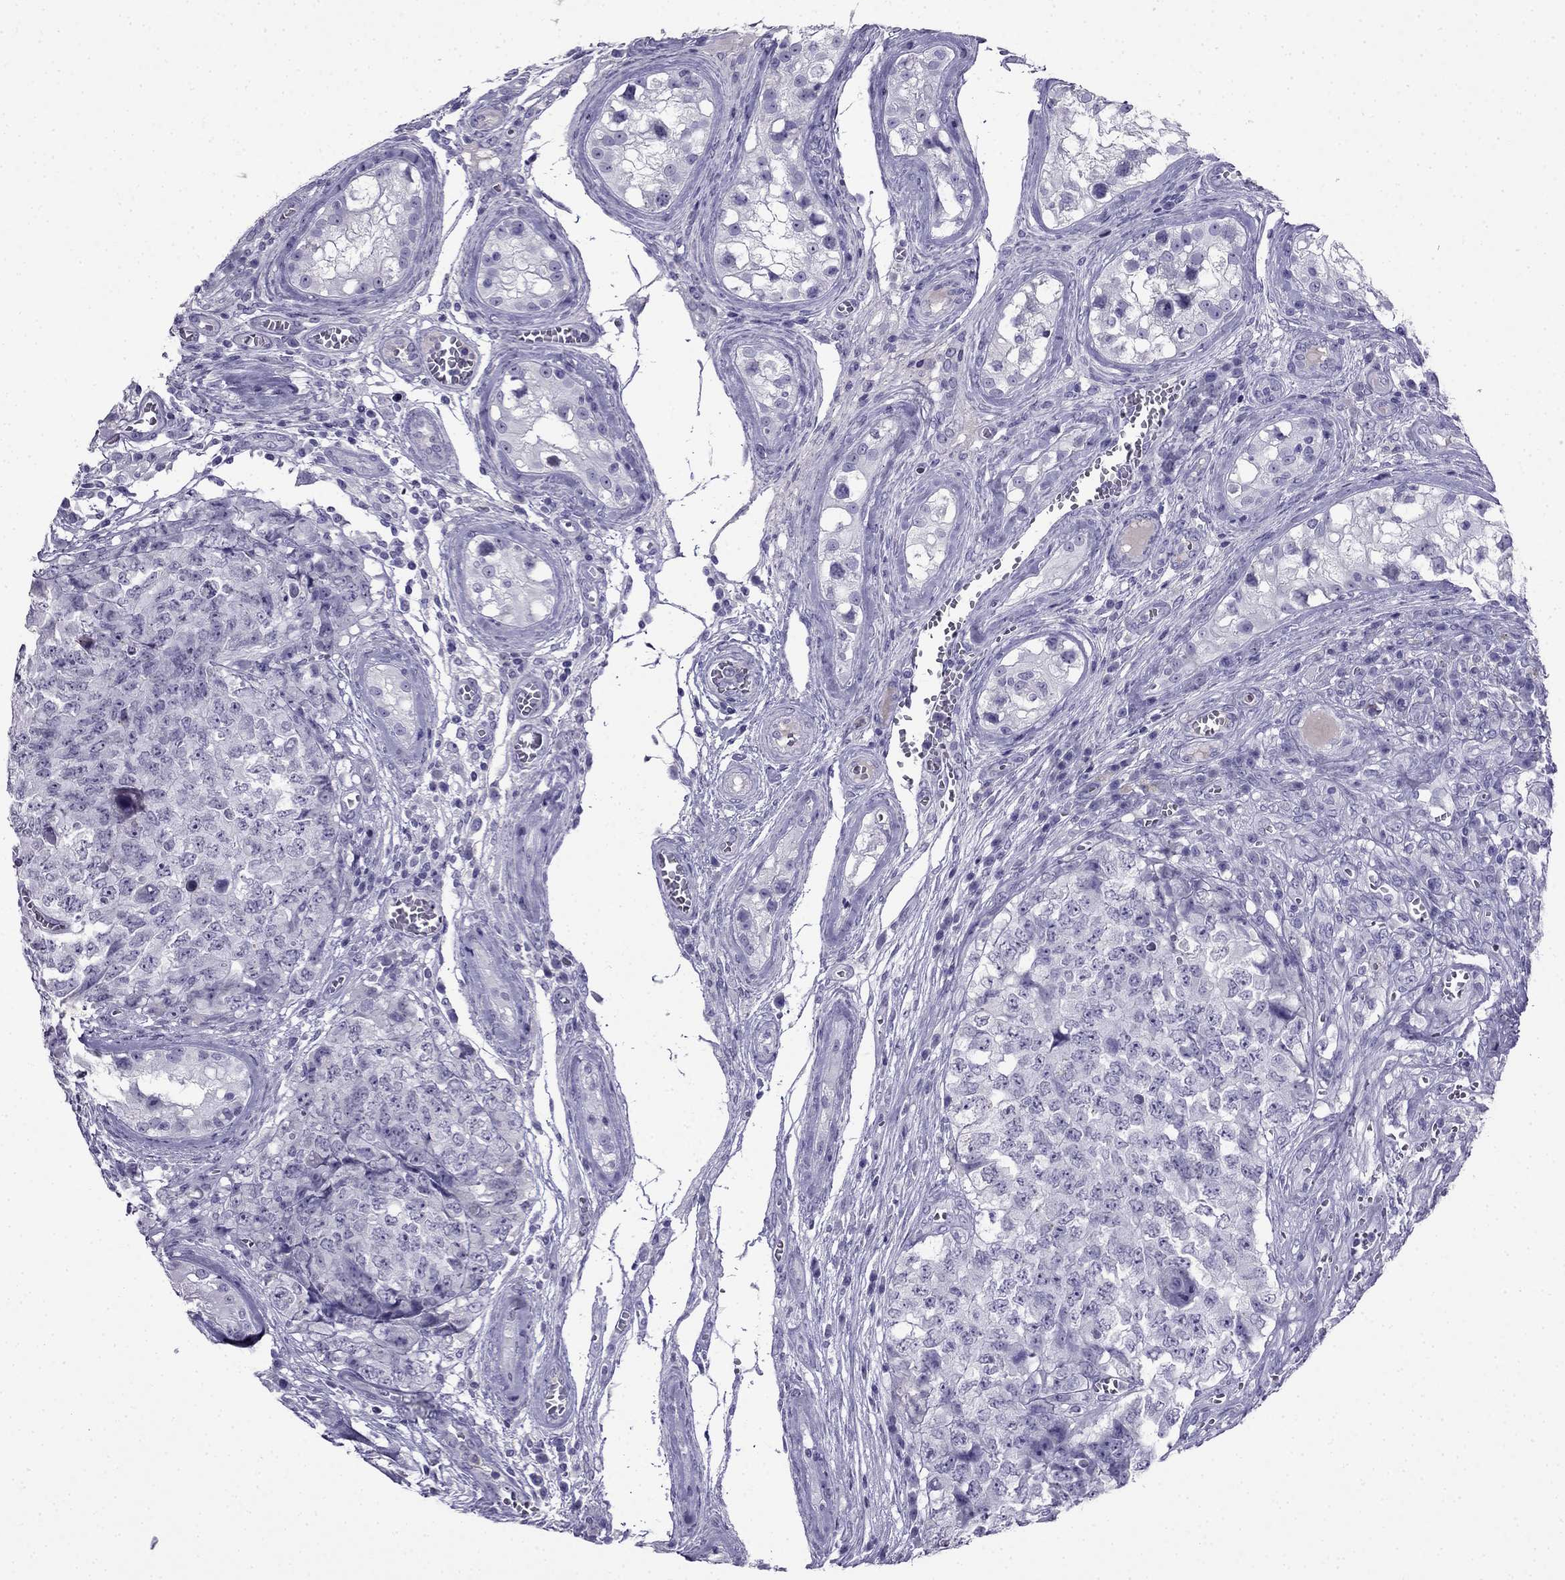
{"staining": {"intensity": "negative", "quantity": "none", "location": "none"}, "tissue": "testis cancer", "cell_type": "Tumor cells", "image_type": "cancer", "snomed": [{"axis": "morphology", "description": "Carcinoma, Embryonal, NOS"}, {"axis": "topography", "description": "Testis"}], "caption": "A high-resolution histopathology image shows immunohistochemistry (IHC) staining of testis embryonal carcinoma, which exhibits no significant expression in tumor cells.", "gene": "CDHR4", "patient": {"sex": "male", "age": 23}}